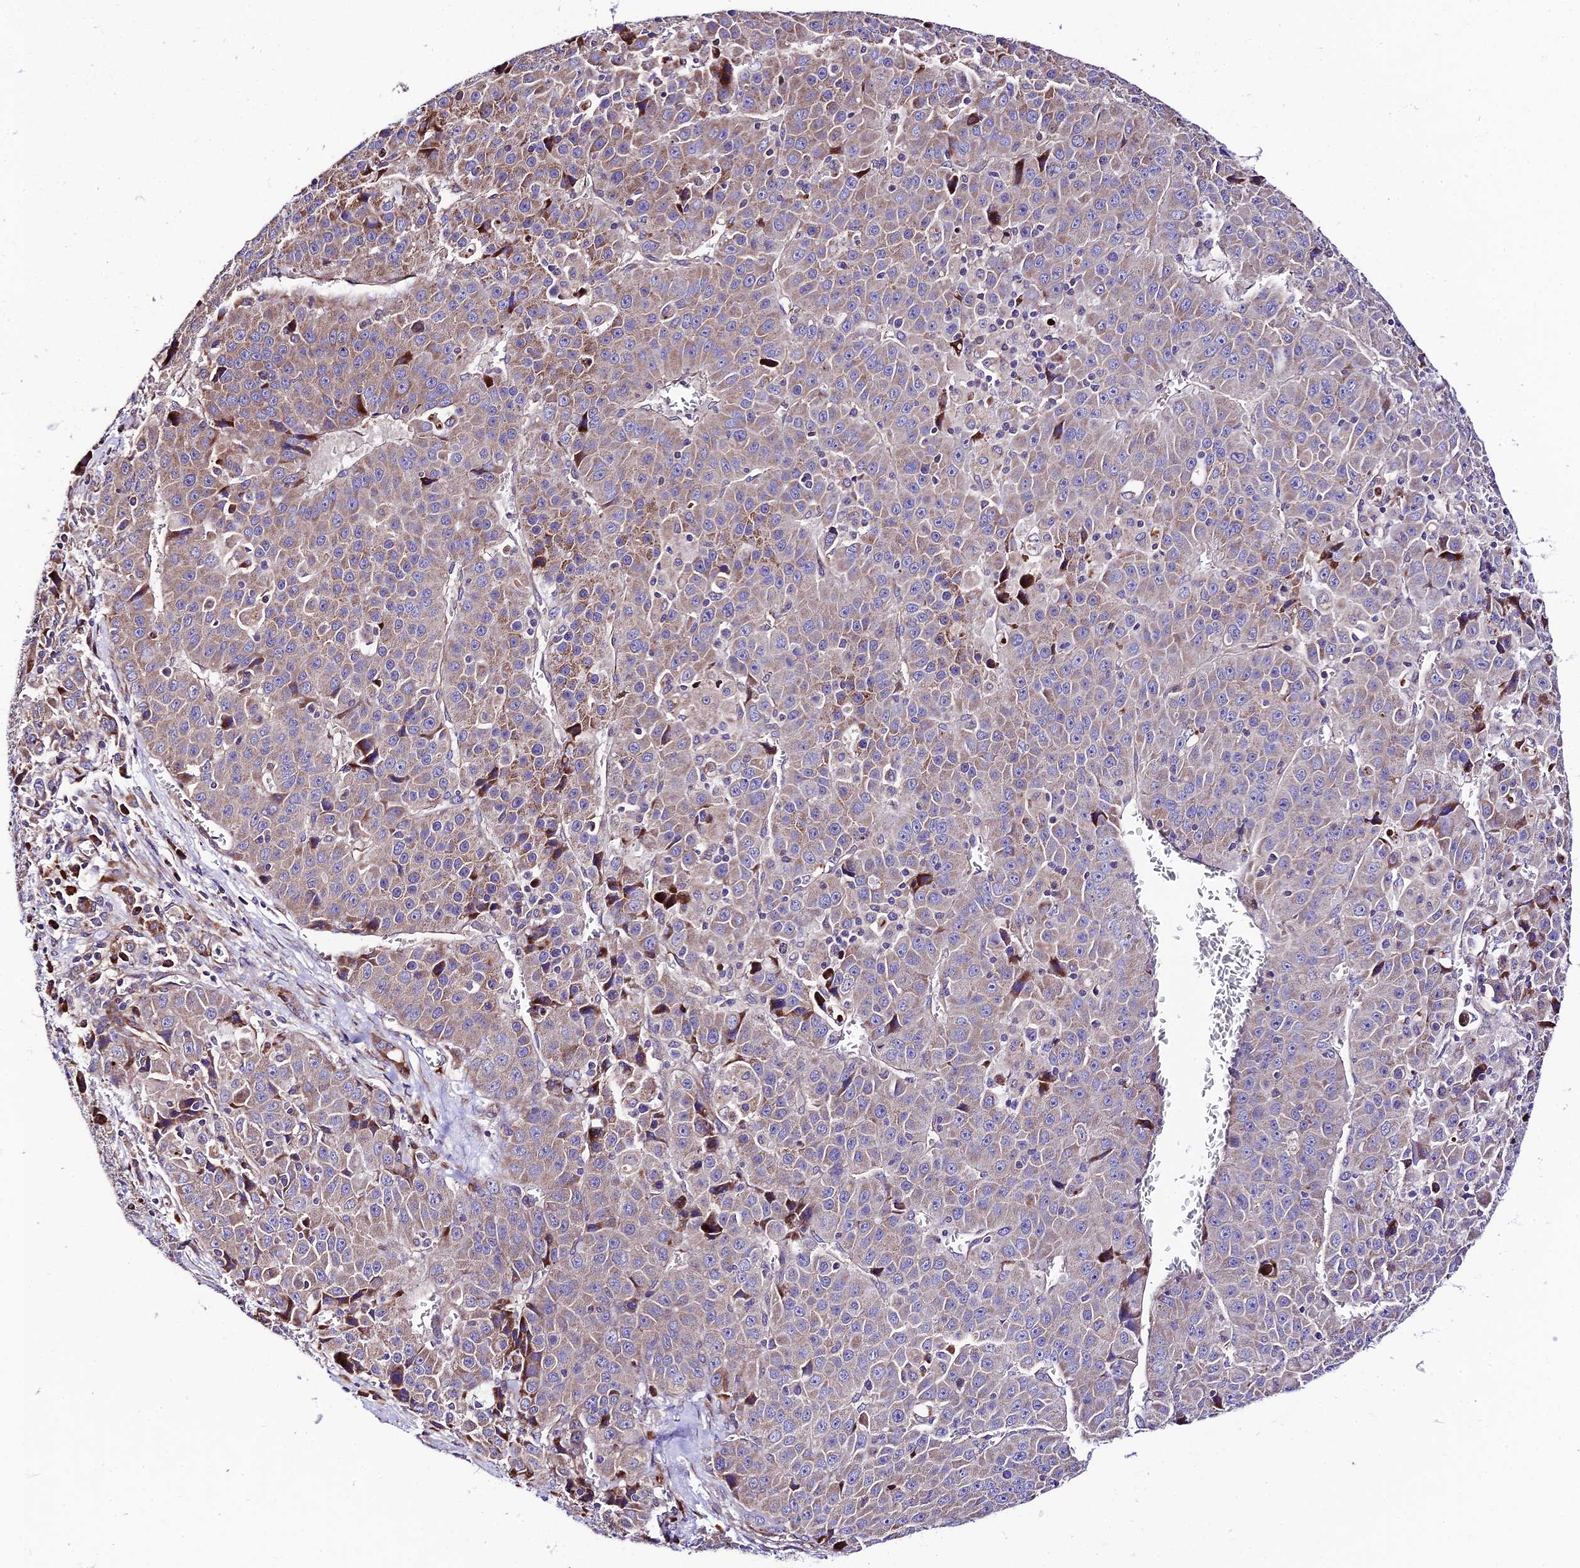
{"staining": {"intensity": "weak", "quantity": "25%-75%", "location": "cytoplasmic/membranous"}, "tissue": "liver cancer", "cell_type": "Tumor cells", "image_type": "cancer", "snomed": [{"axis": "morphology", "description": "Carcinoma, Hepatocellular, NOS"}, {"axis": "topography", "description": "Liver"}], "caption": "IHC micrograph of hepatocellular carcinoma (liver) stained for a protein (brown), which exhibits low levels of weak cytoplasmic/membranous positivity in approximately 25%-75% of tumor cells.", "gene": "VPS13C", "patient": {"sex": "female", "age": 53}}